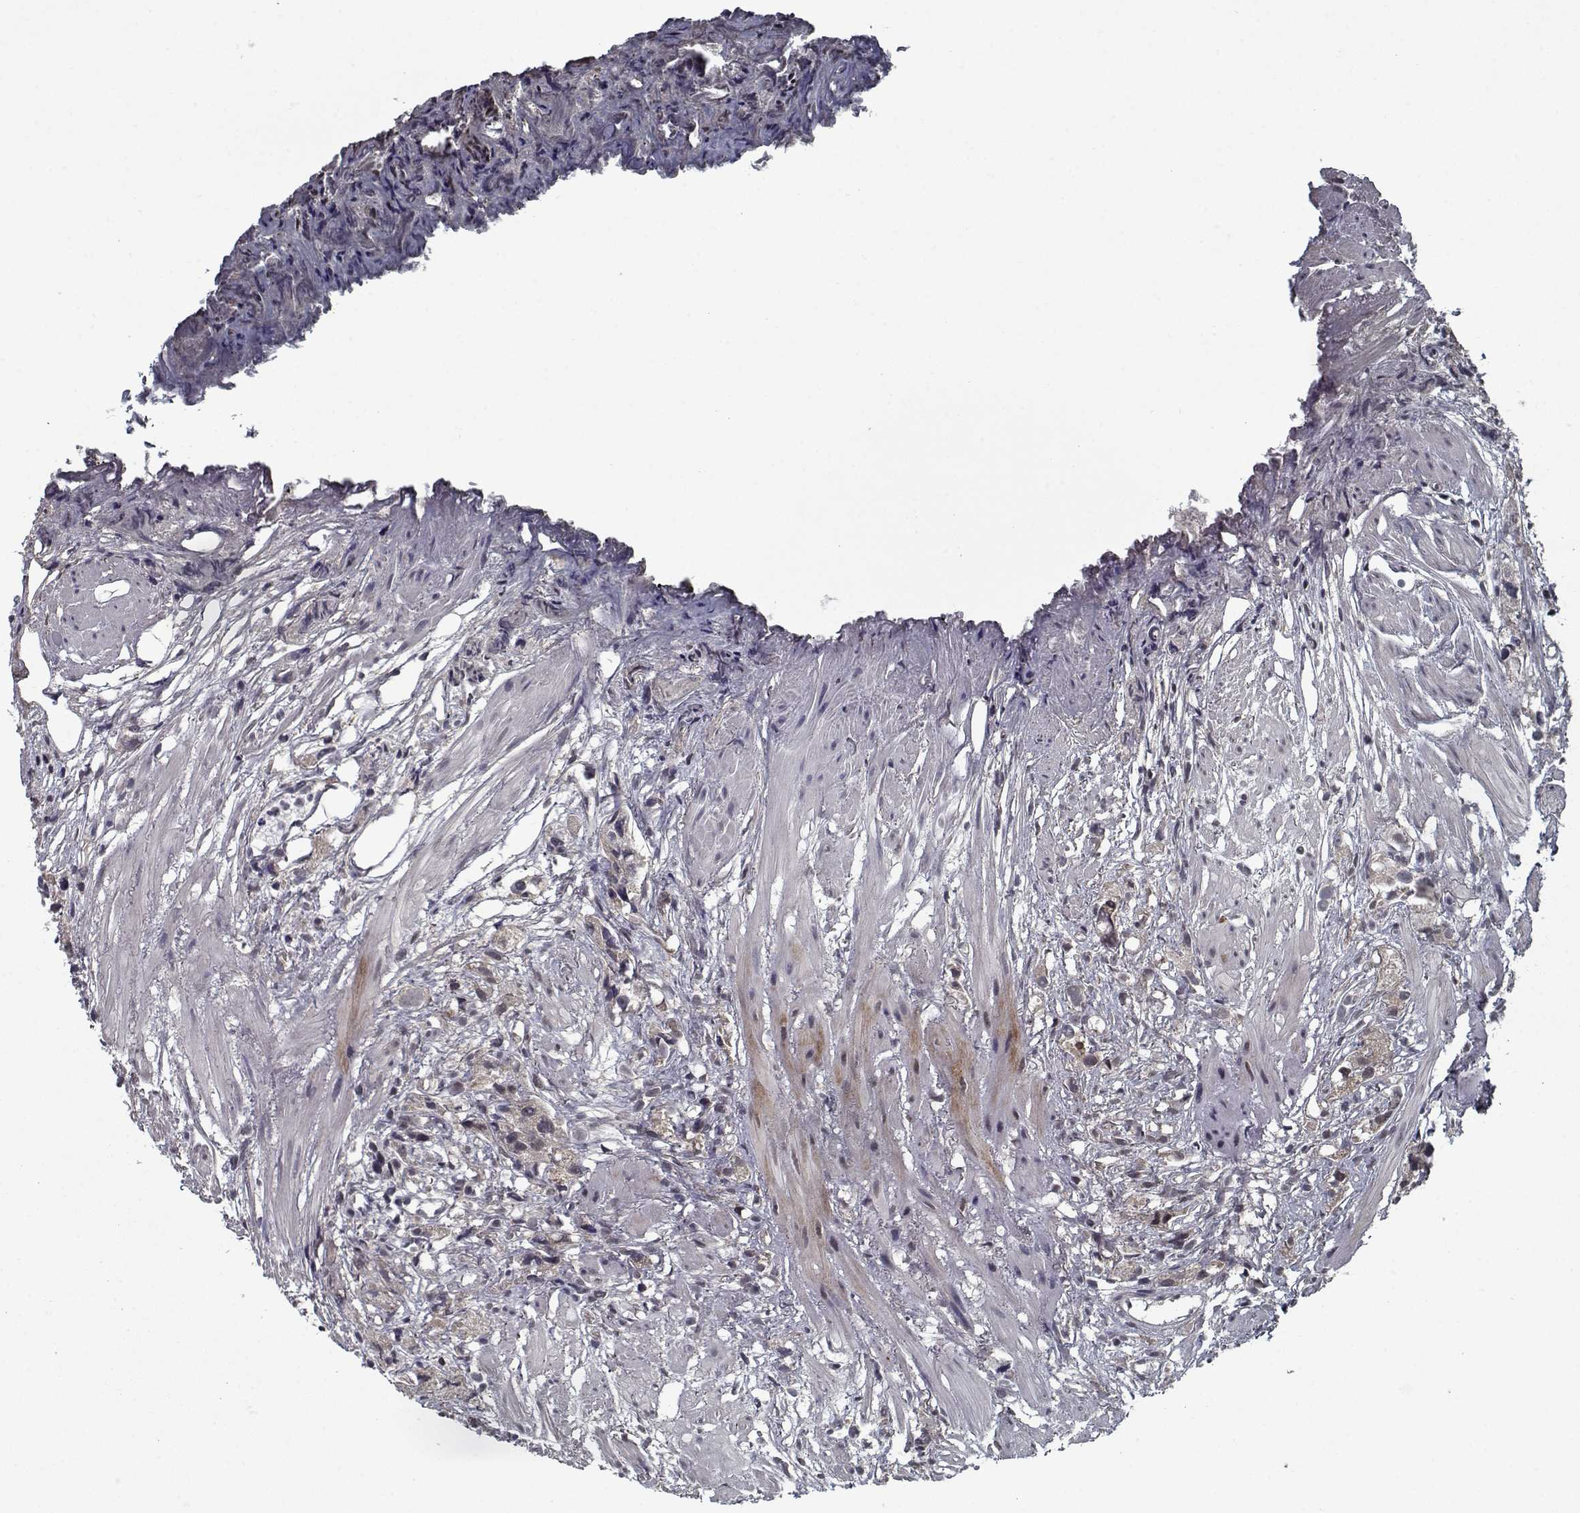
{"staining": {"intensity": "weak", "quantity": ">75%", "location": "cytoplasmic/membranous"}, "tissue": "prostate cancer", "cell_type": "Tumor cells", "image_type": "cancer", "snomed": [{"axis": "morphology", "description": "Adenocarcinoma, High grade"}, {"axis": "topography", "description": "Prostate"}], "caption": "Protein staining by immunohistochemistry (IHC) exhibits weak cytoplasmic/membranous positivity in approximately >75% of tumor cells in prostate cancer (high-grade adenocarcinoma).", "gene": "NLK", "patient": {"sex": "male", "age": 68}}